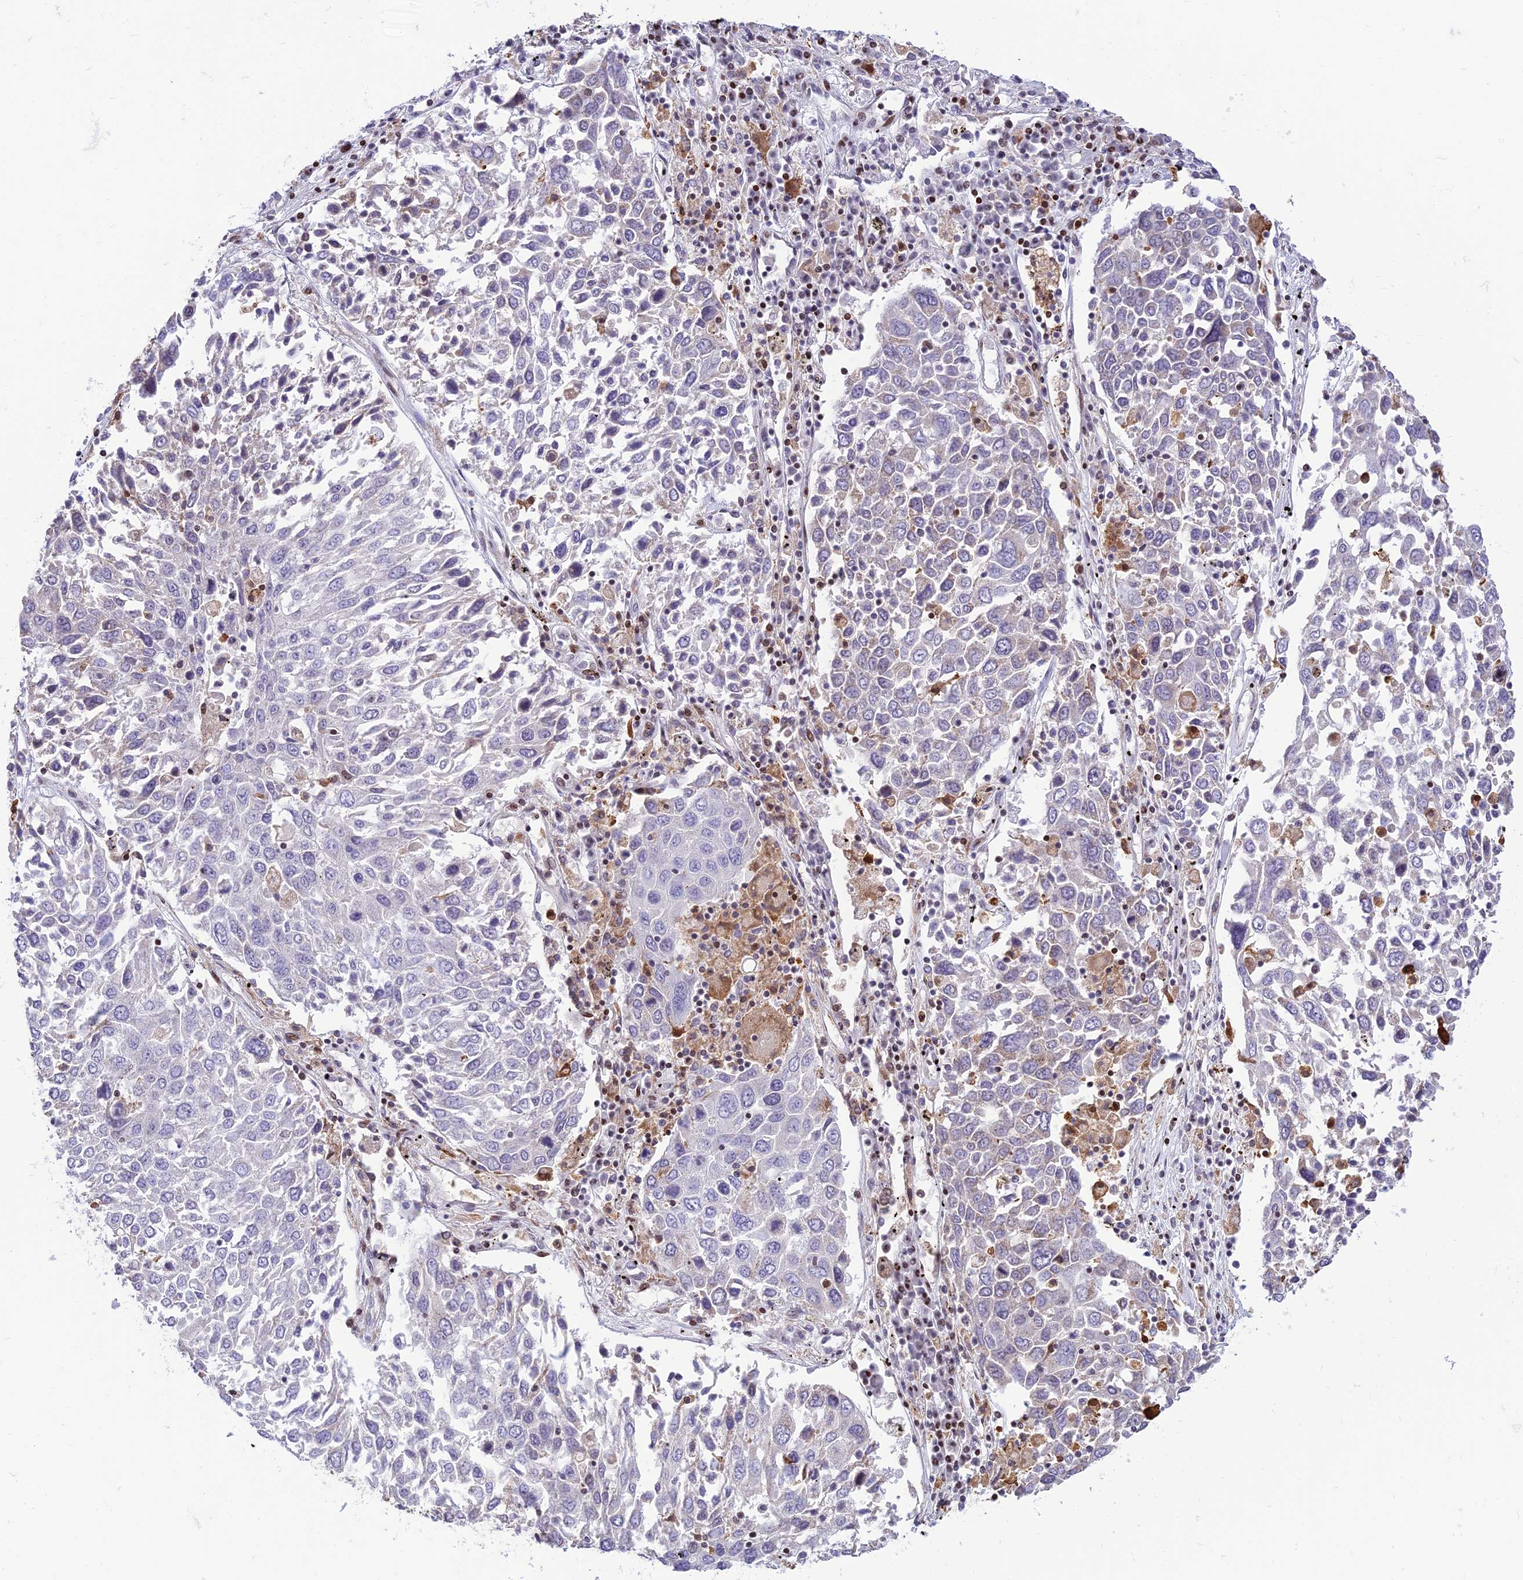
{"staining": {"intensity": "negative", "quantity": "none", "location": "none"}, "tissue": "lung cancer", "cell_type": "Tumor cells", "image_type": "cancer", "snomed": [{"axis": "morphology", "description": "Squamous cell carcinoma, NOS"}, {"axis": "topography", "description": "Lung"}], "caption": "DAB immunohistochemical staining of human lung cancer displays no significant expression in tumor cells. (DAB (3,3'-diaminobenzidine) immunohistochemistry (IHC) visualized using brightfield microscopy, high magnification).", "gene": "FAM186B", "patient": {"sex": "male", "age": 65}}